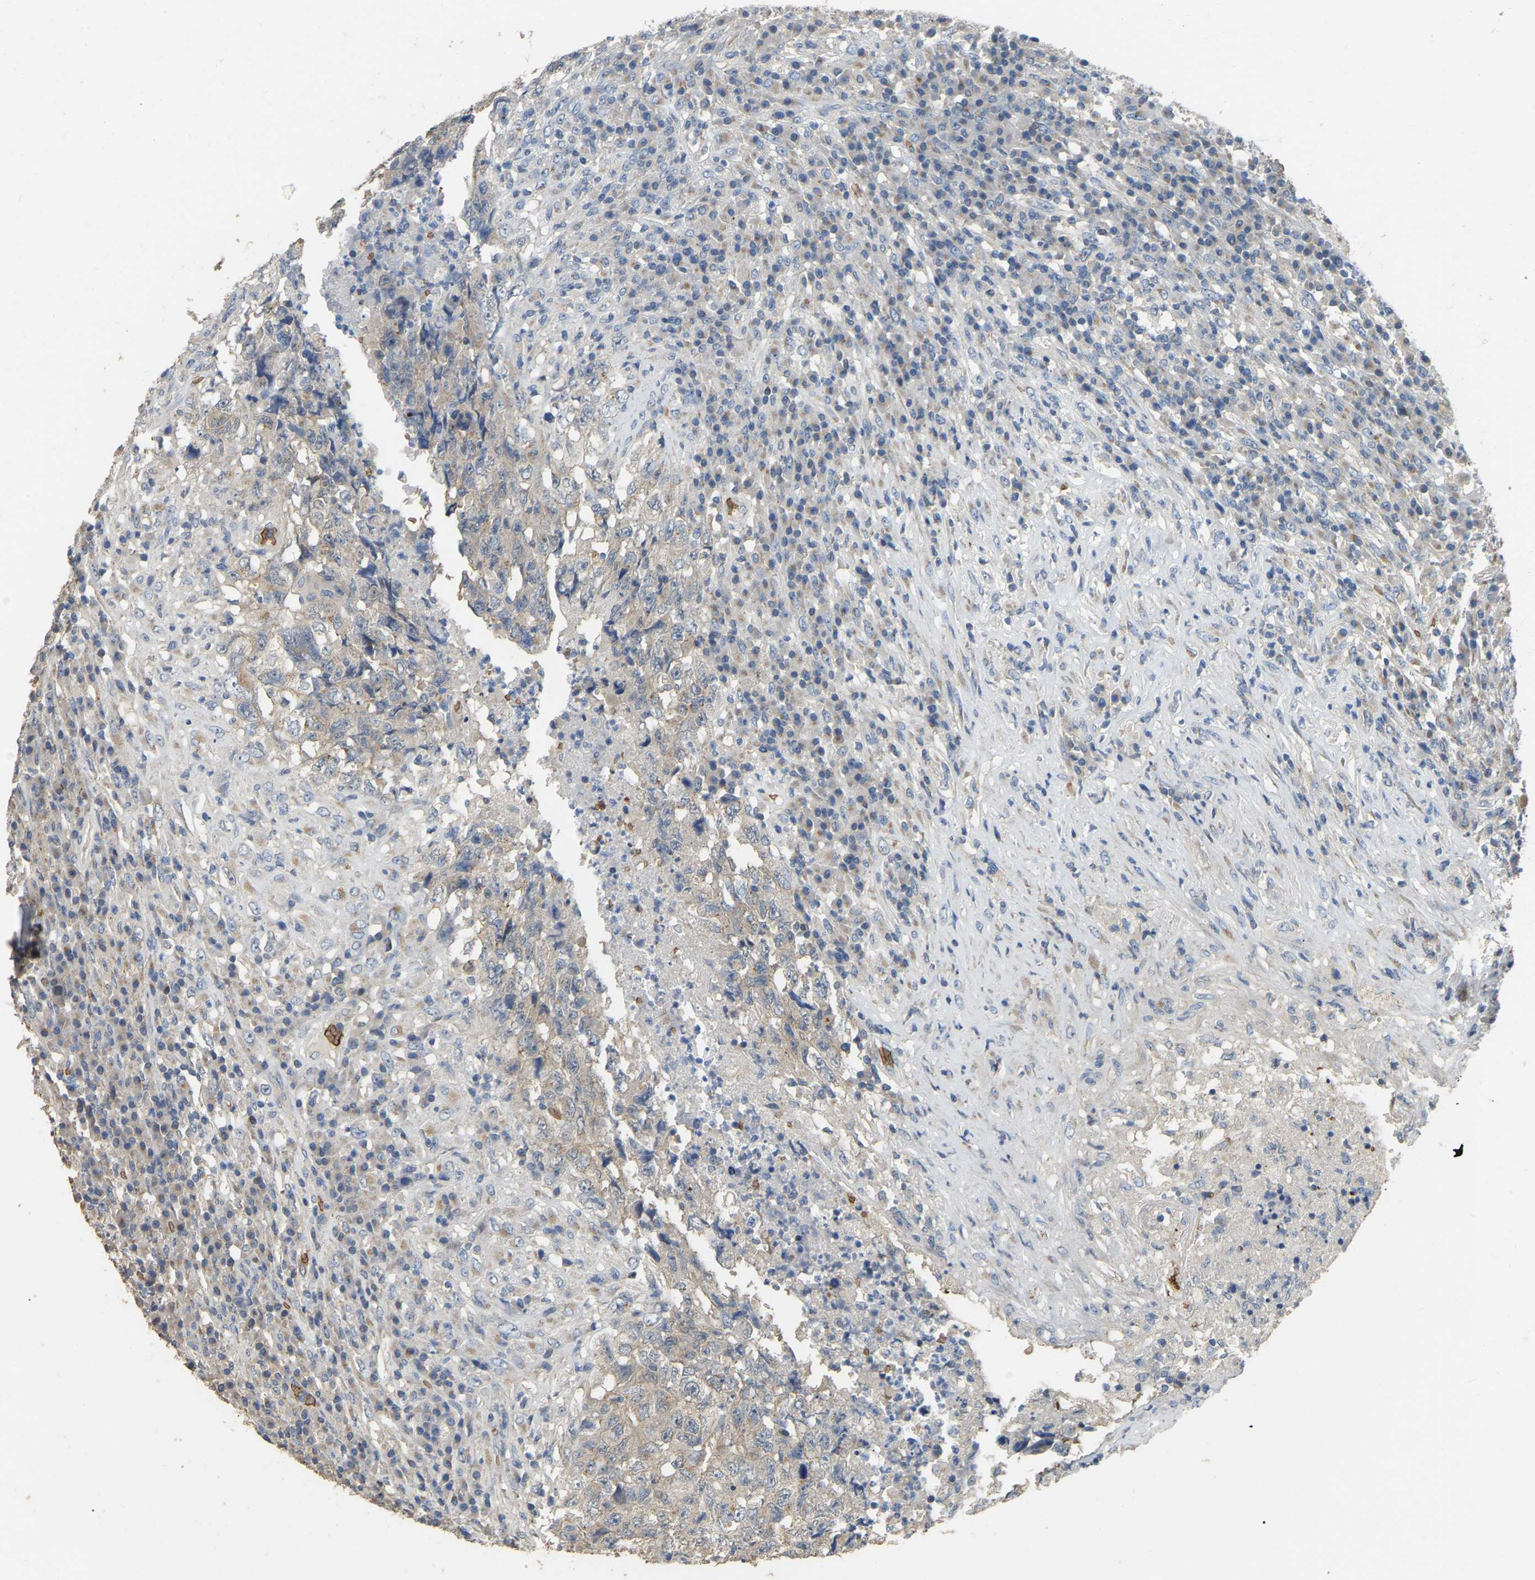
{"staining": {"intensity": "weak", "quantity": ">75%", "location": "cytoplasmic/membranous"}, "tissue": "testis cancer", "cell_type": "Tumor cells", "image_type": "cancer", "snomed": [{"axis": "morphology", "description": "Necrosis, NOS"}, {"axis": "morphology", "description": "Carcinoma, Embryonal, NOS"}, {"axis": "topography", "description": "Testis"}], "caption": "Immunohistochemistry (IHC) histopathology image of human testis embryonal carcinoma stained for a protein (brown), which shows low levels of weak cytoplasmic/membranous positivity in about >75% of tumor cells.", "gene": "CFAP298", "patient": {"sex": "male", "age": 19}}